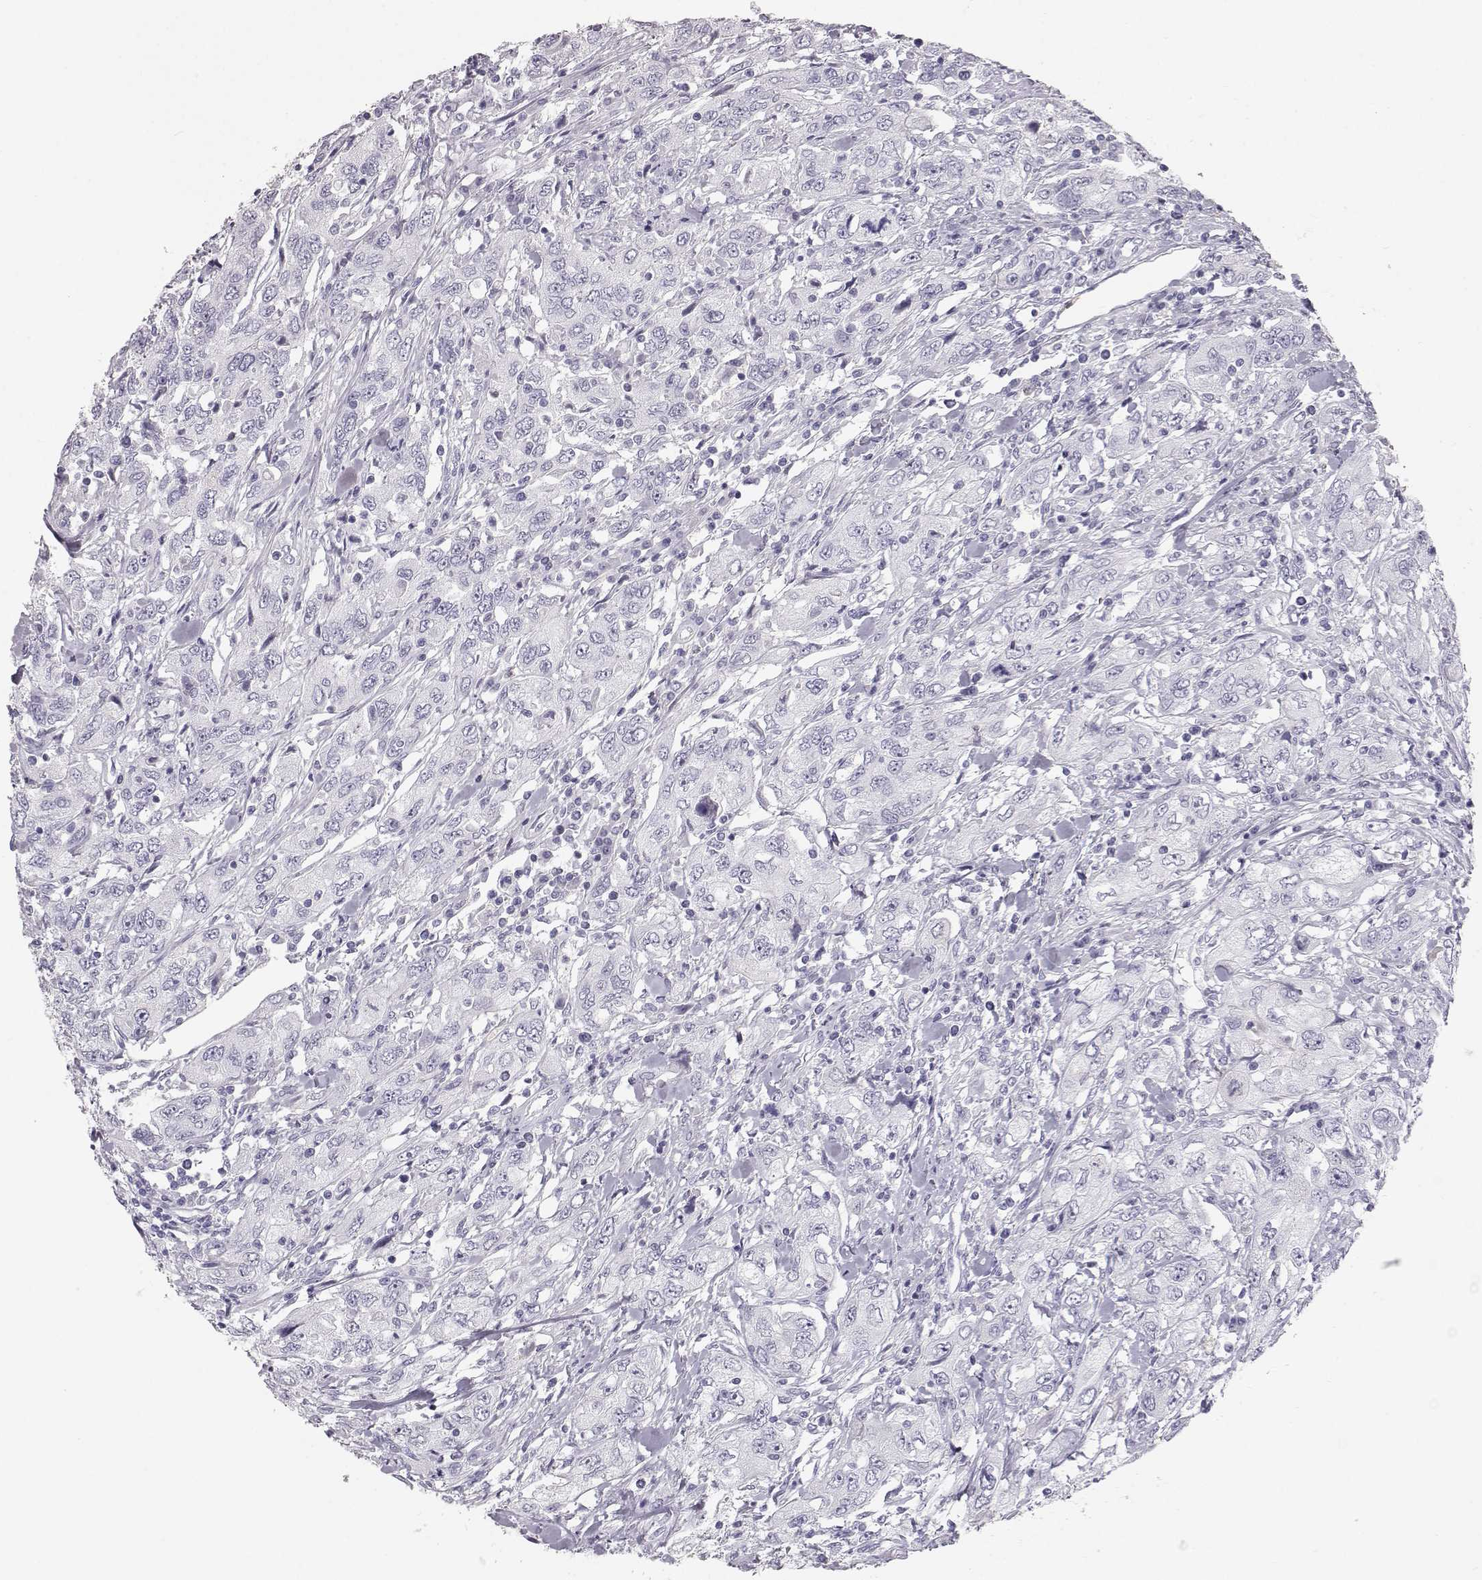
{"staining": {"intensity": "negative", "quantity": "none", "location": "none"}, "tissue": "urothelial cancer", "cell_type": "Tumor cells", "image_type": "cancer", "snomed": [{"axis": "morphology", "description": "Urothelial carcinoma, High grade"}, {"axis": "topography", "description": "Urinary bladder"}], "caption": "Immunohistochemistry histopathology image of high-grade urothelial carcinoma stained for a protein (brown), which reveals no expression in tumor cells. The staining is performed using DAB (3,3'-diaminobenzidine) brown chromogen with nuclei counter-stained in using hematoxylin.", "gene": "KRTAP16-1", "patient": {"sex": "male", "age": 76}}